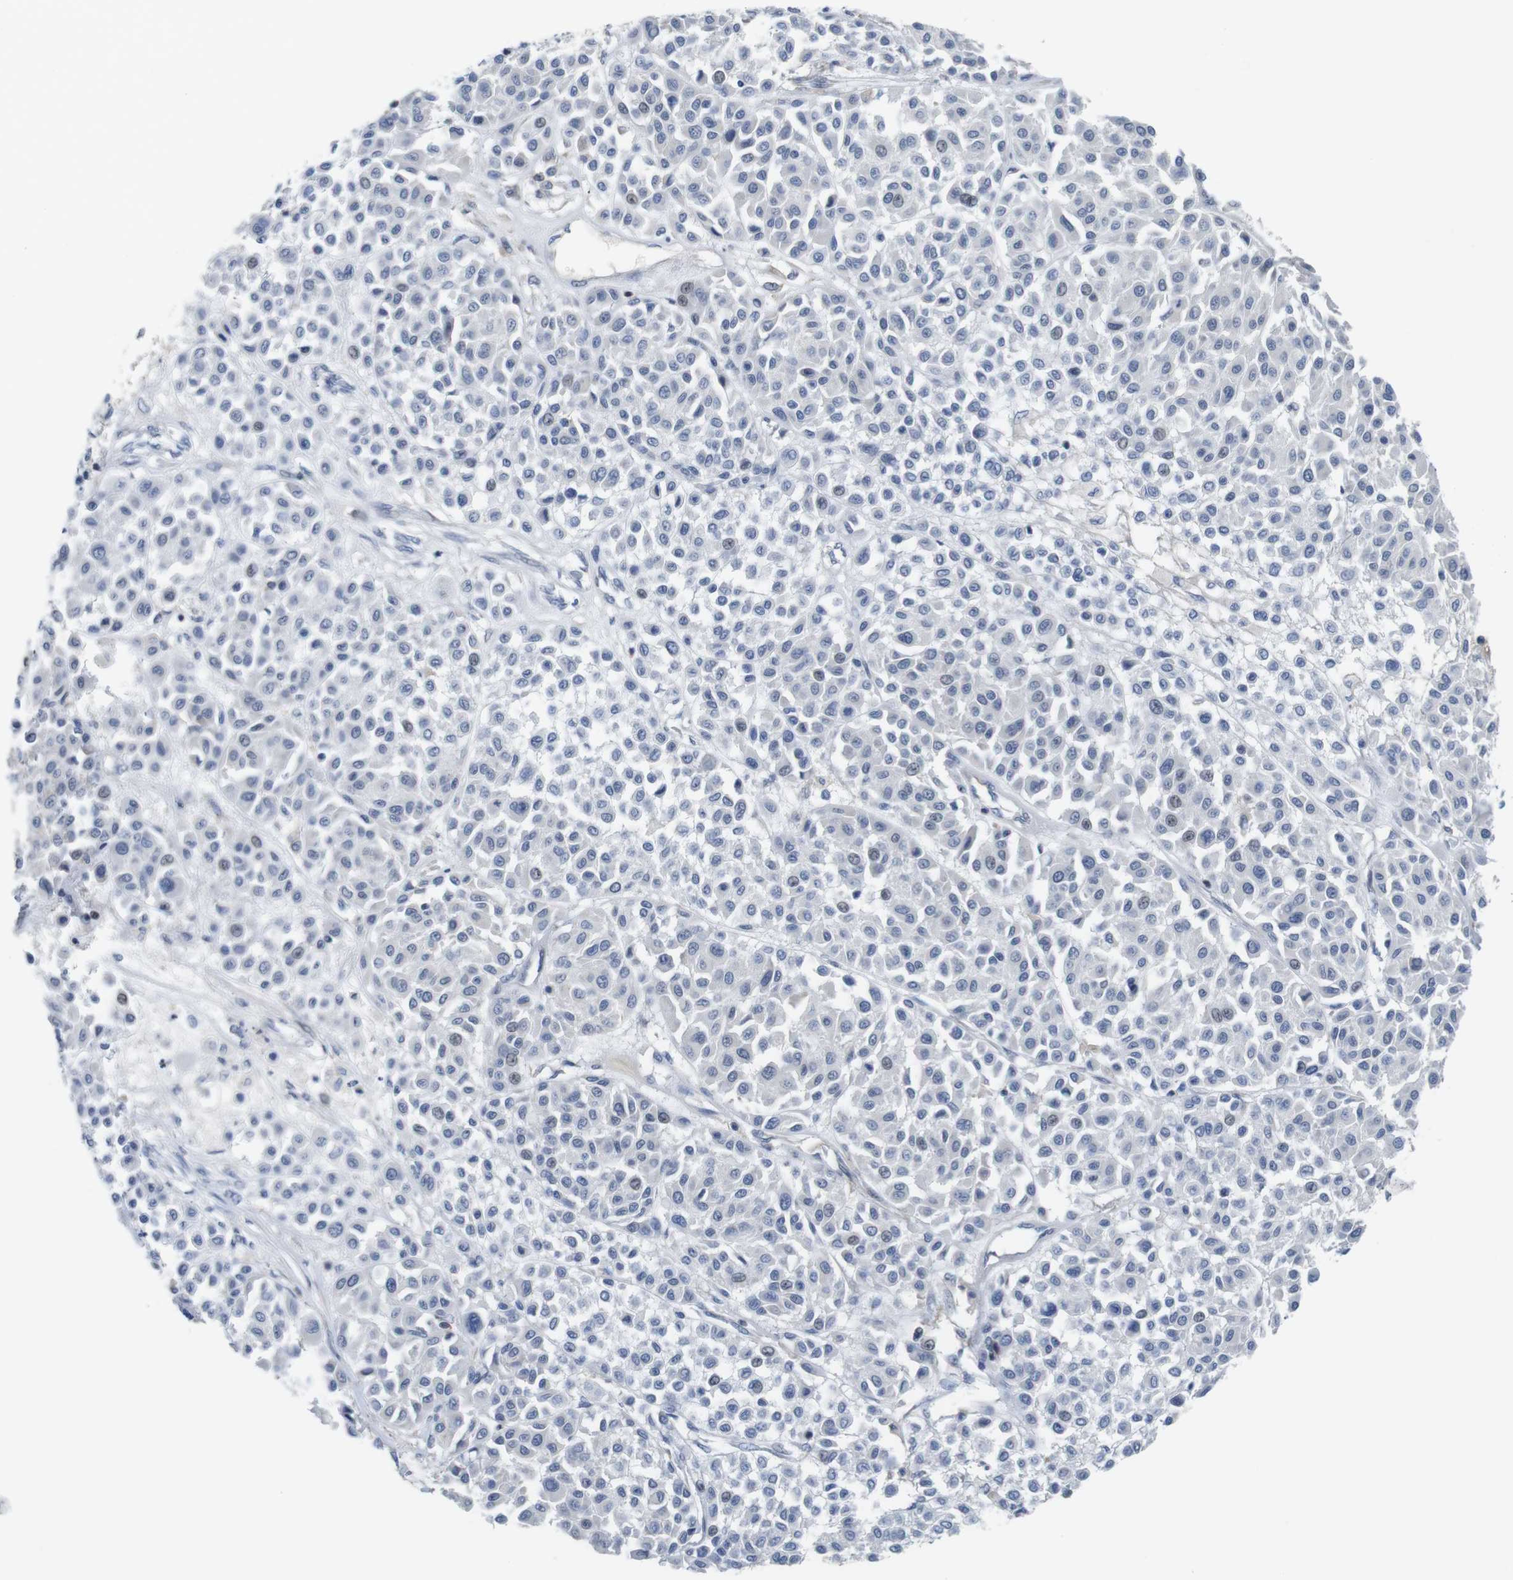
{"staining": {"intensity": "negative", "quantity": "none", "location": "none"}, "tissue": "melanoma", "cell_type": "Tumor cells", "image_type": "cancer", "snomed": [{"axis": "morphology", "description": "Malignant melanoma, Metastatic site"}, {"axis": "topography", "description": "Soft tissue"}], "caption": "Protein analysis of malignant melanoma (metastatic site) demonstrates no significant positivity in tumor cells.", "gene": "OTOF", "patient": {"sex": "male", "age": 41}}